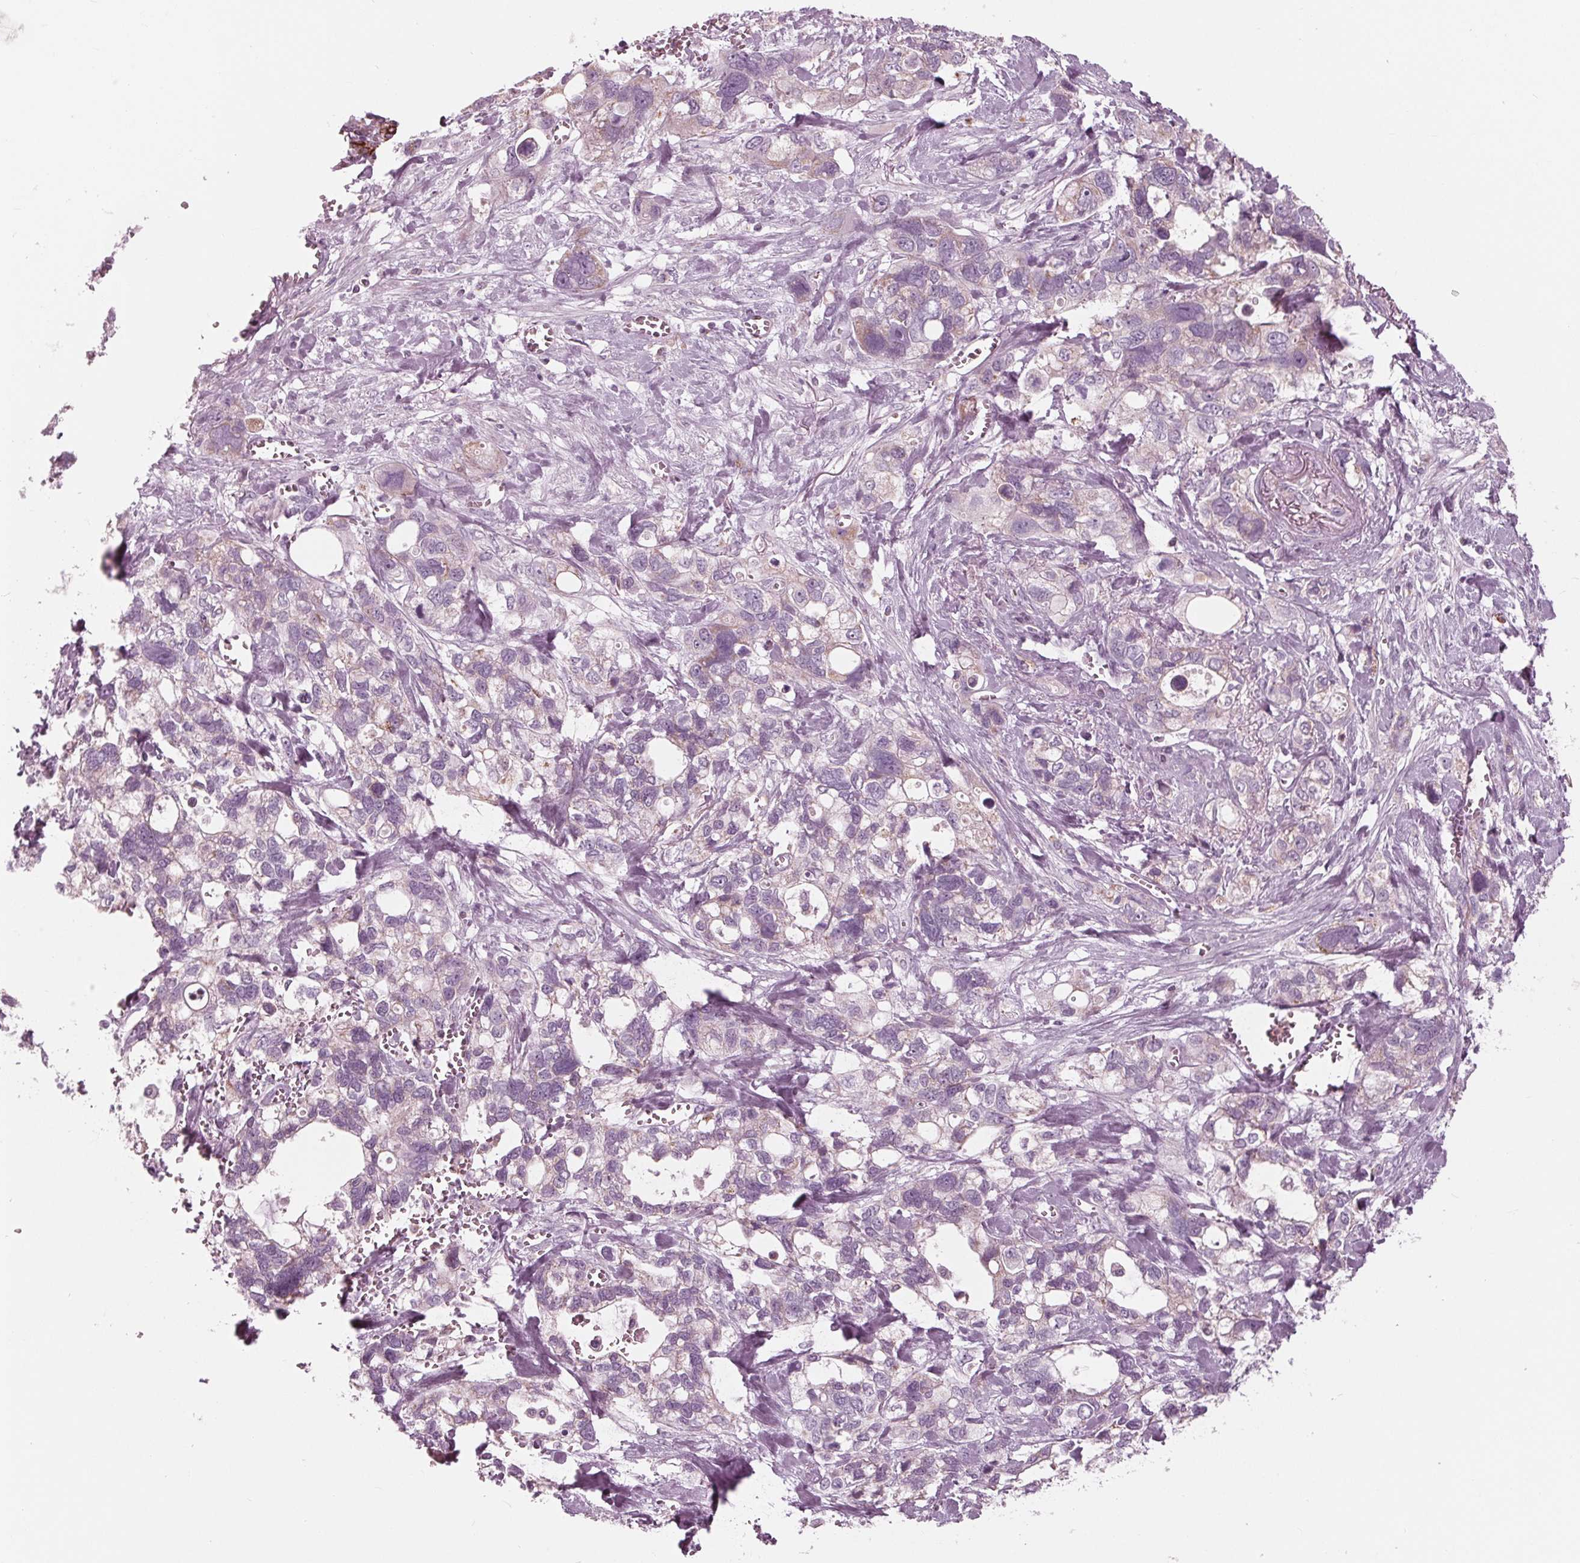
{"staining": {"intensity": "weak", "quantity": "<25%", "location": "cytoplasmic/membranous"}, "tissue": "stomach cancer", "cell_type": "Tumor cells", "image_type": "cancer", "snomed": [{"axis": "morphology", "description": "Adenocarcinoma, NOS"}, {"axis": "topography", "description": "Stomach, upper"}], "caption": "Tumor cells show no significant staining in stomach adenocarcinoma.", "gene": "CLN6", "patient": {"sex": "female", "age": 81}}